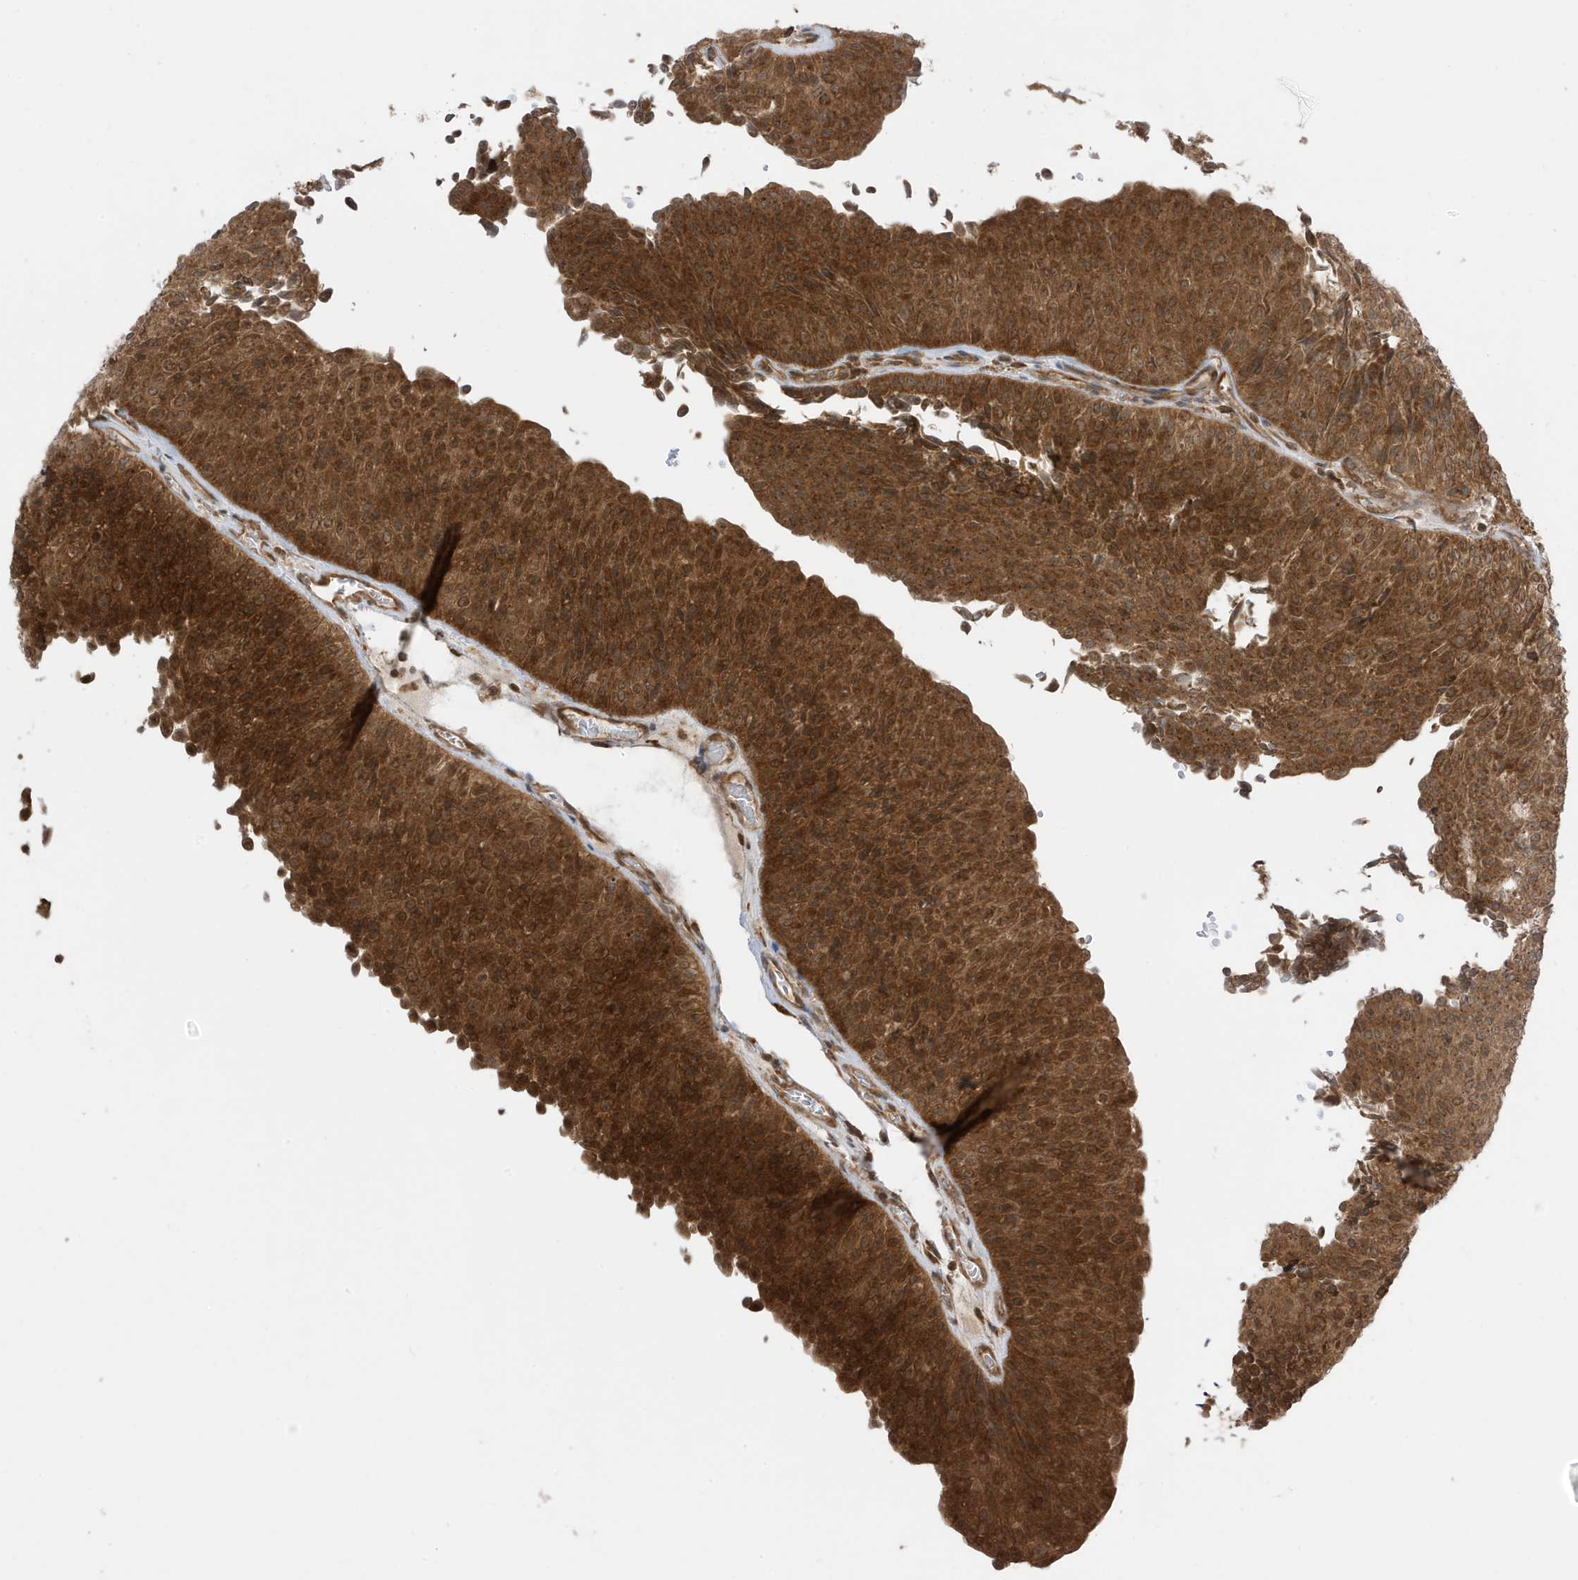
{"staining": {"intensity": "strong", "quantity": ">75%", "location": "cytoplasmic/membranous"}, "tissue": "urothelial cancer", "cell_type": "Tumor cells", "image_type": "cancer", "snomed": [{"axis": "morphology", "description": "Urothelial carcinoma, Low grade"}, {"axis": "topography", "description": "Urinary bladder"}], "caption": "A photomicrograph of urothelial carcinoma (low-grade) stained for a protein shows strong cytoplasmic/membranous brown staining in tumor cells.", "gene": "DHX36", "patient": {"sex": "male", "age": 78}}